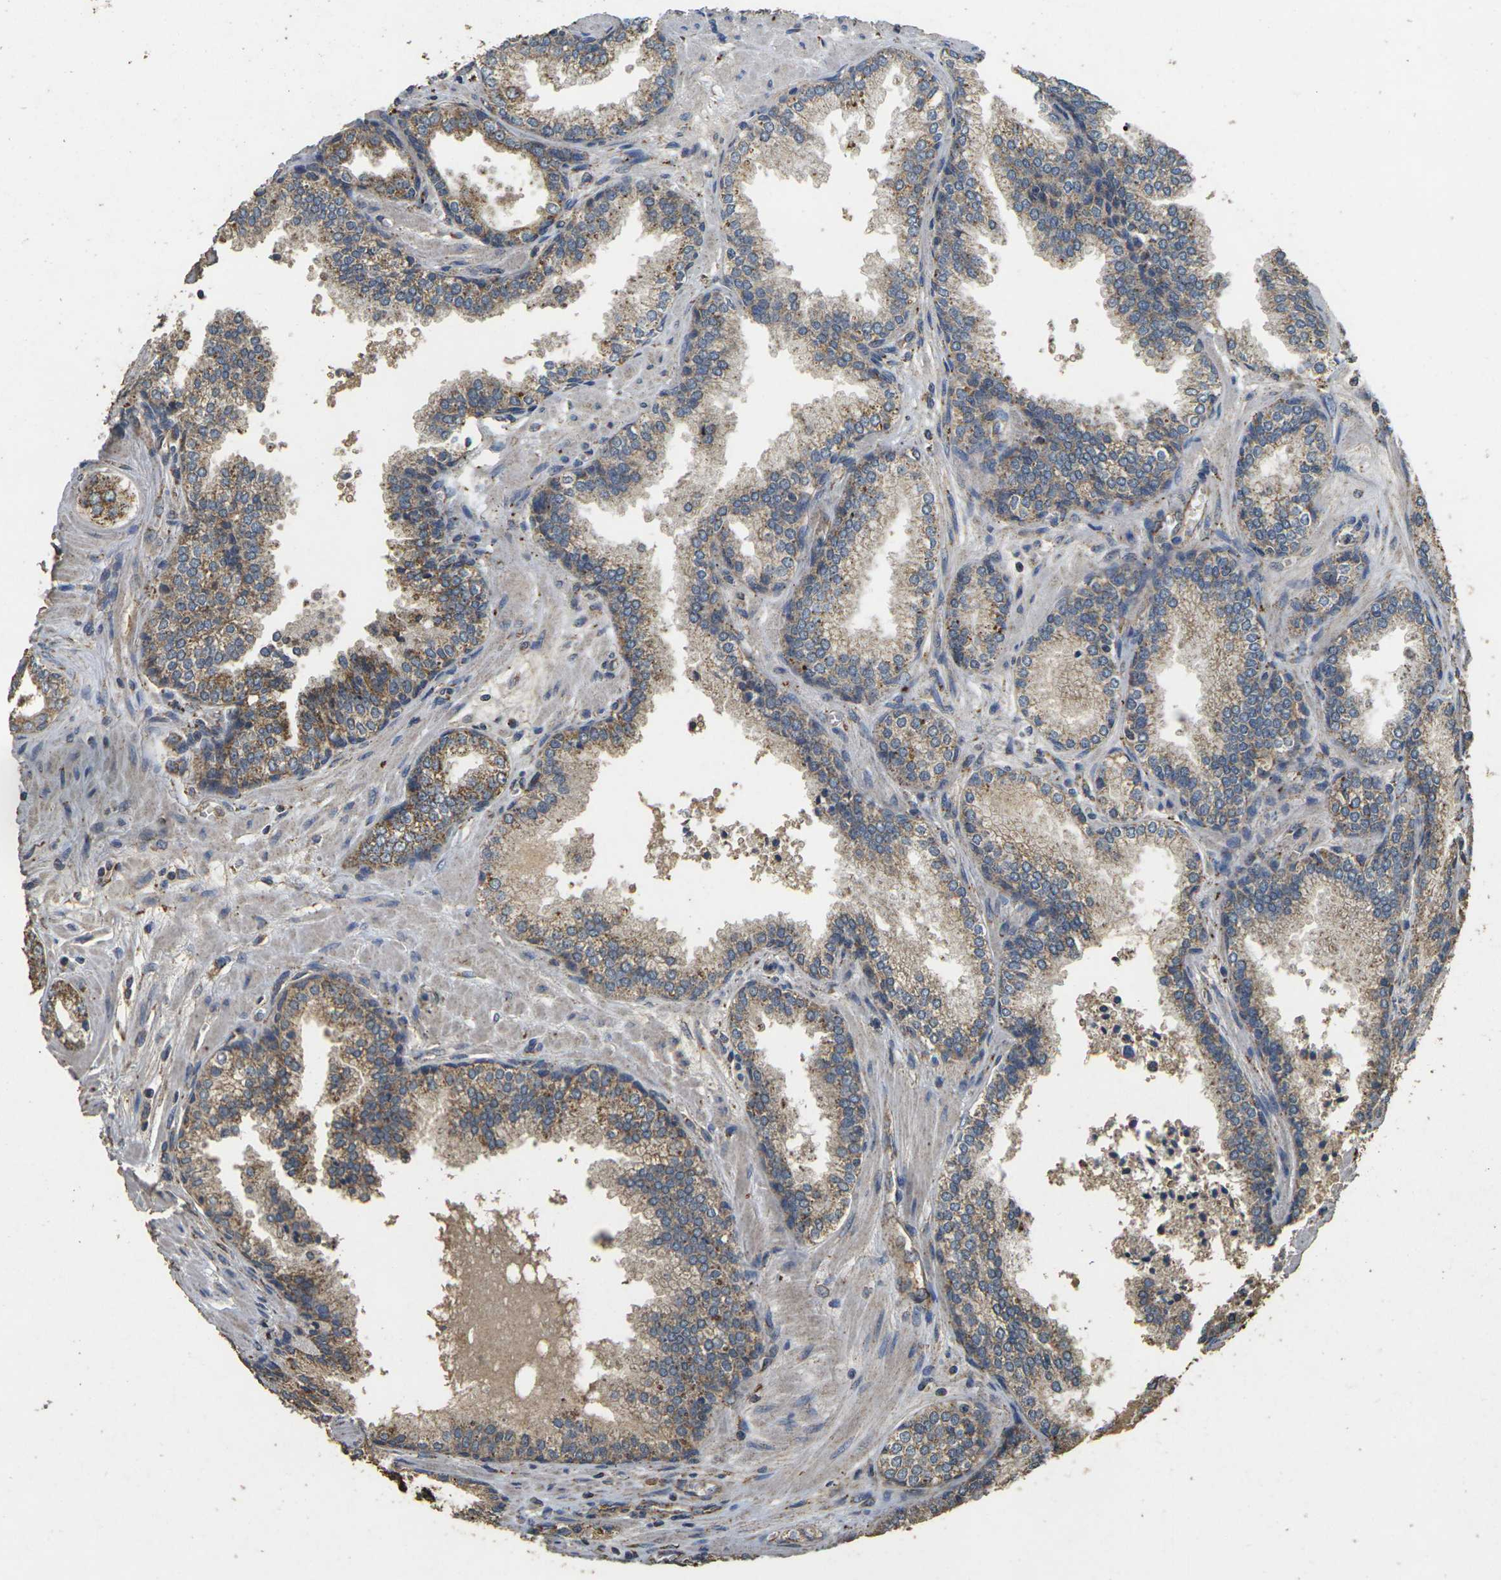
{"staining": {"intensity": "moderate", "quantity": ">75%", "location": "cytoplasmic/membranous"}, "tissue": "prostate cancer", "cell_type": "Tumor cells", "image_type": "cancer", "snomed": [{"axis": "morphology", "description": "Adenocarcinoma, Low grade"}, {"axis": "topography", "description": "Prostate"}], "caption": "There is medium levels of moderate cytoplasmic/membranous expression in tumor cells of prostate adenocarcinoma (low-grade), as demonstrated by immunohistochemical staining (brown color).", "gene": "MAPK11", "patient": {"sex": "male", "age": 60}}